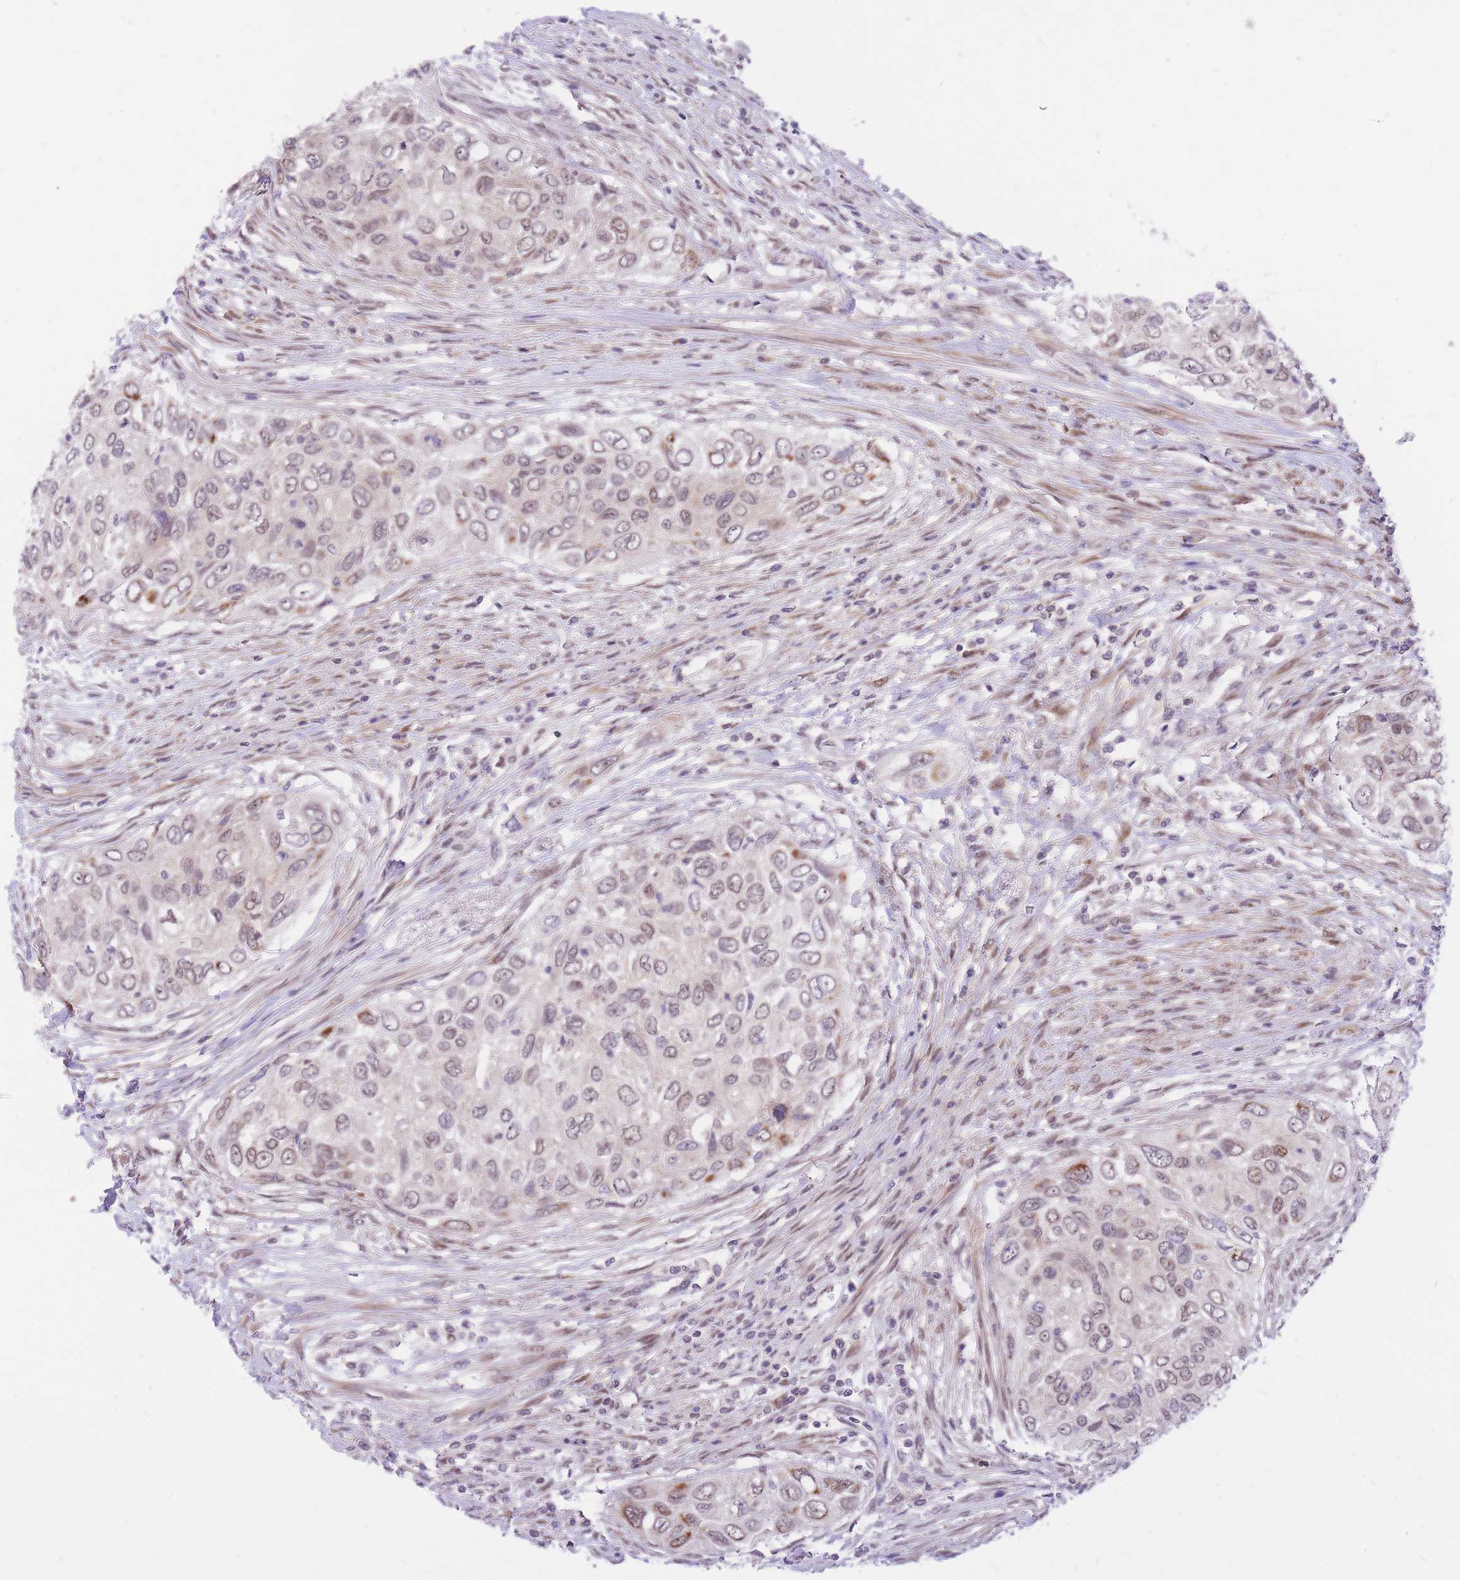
{"staining": {"intensity": "moderate", "quantity": "<25%", "location": "cytoplasmic/membranous,nuclear"}, "tissue": "urothelial cancer", "cell_type": "Tumor cells", "image_type": "cancer", "snomed": [{"axis": "morphology", "description": "Urothelial carcinoma, High grade"}, {"axis": "topography", "description": "Urinary bladder"}], "caption": "IHC image of neoplastic tissue: human high-grade urothelial carcinoma stained using IHC demonstrates low levels of moderate protein expression localized specifically in the cytoplasmic/membranous and nuclear of tumor cells, appearing as a cytoplasmic/membranous and nuclear brown color.", "gene": "MINDY2", "patient": {"sex": "female", "age": 60}}